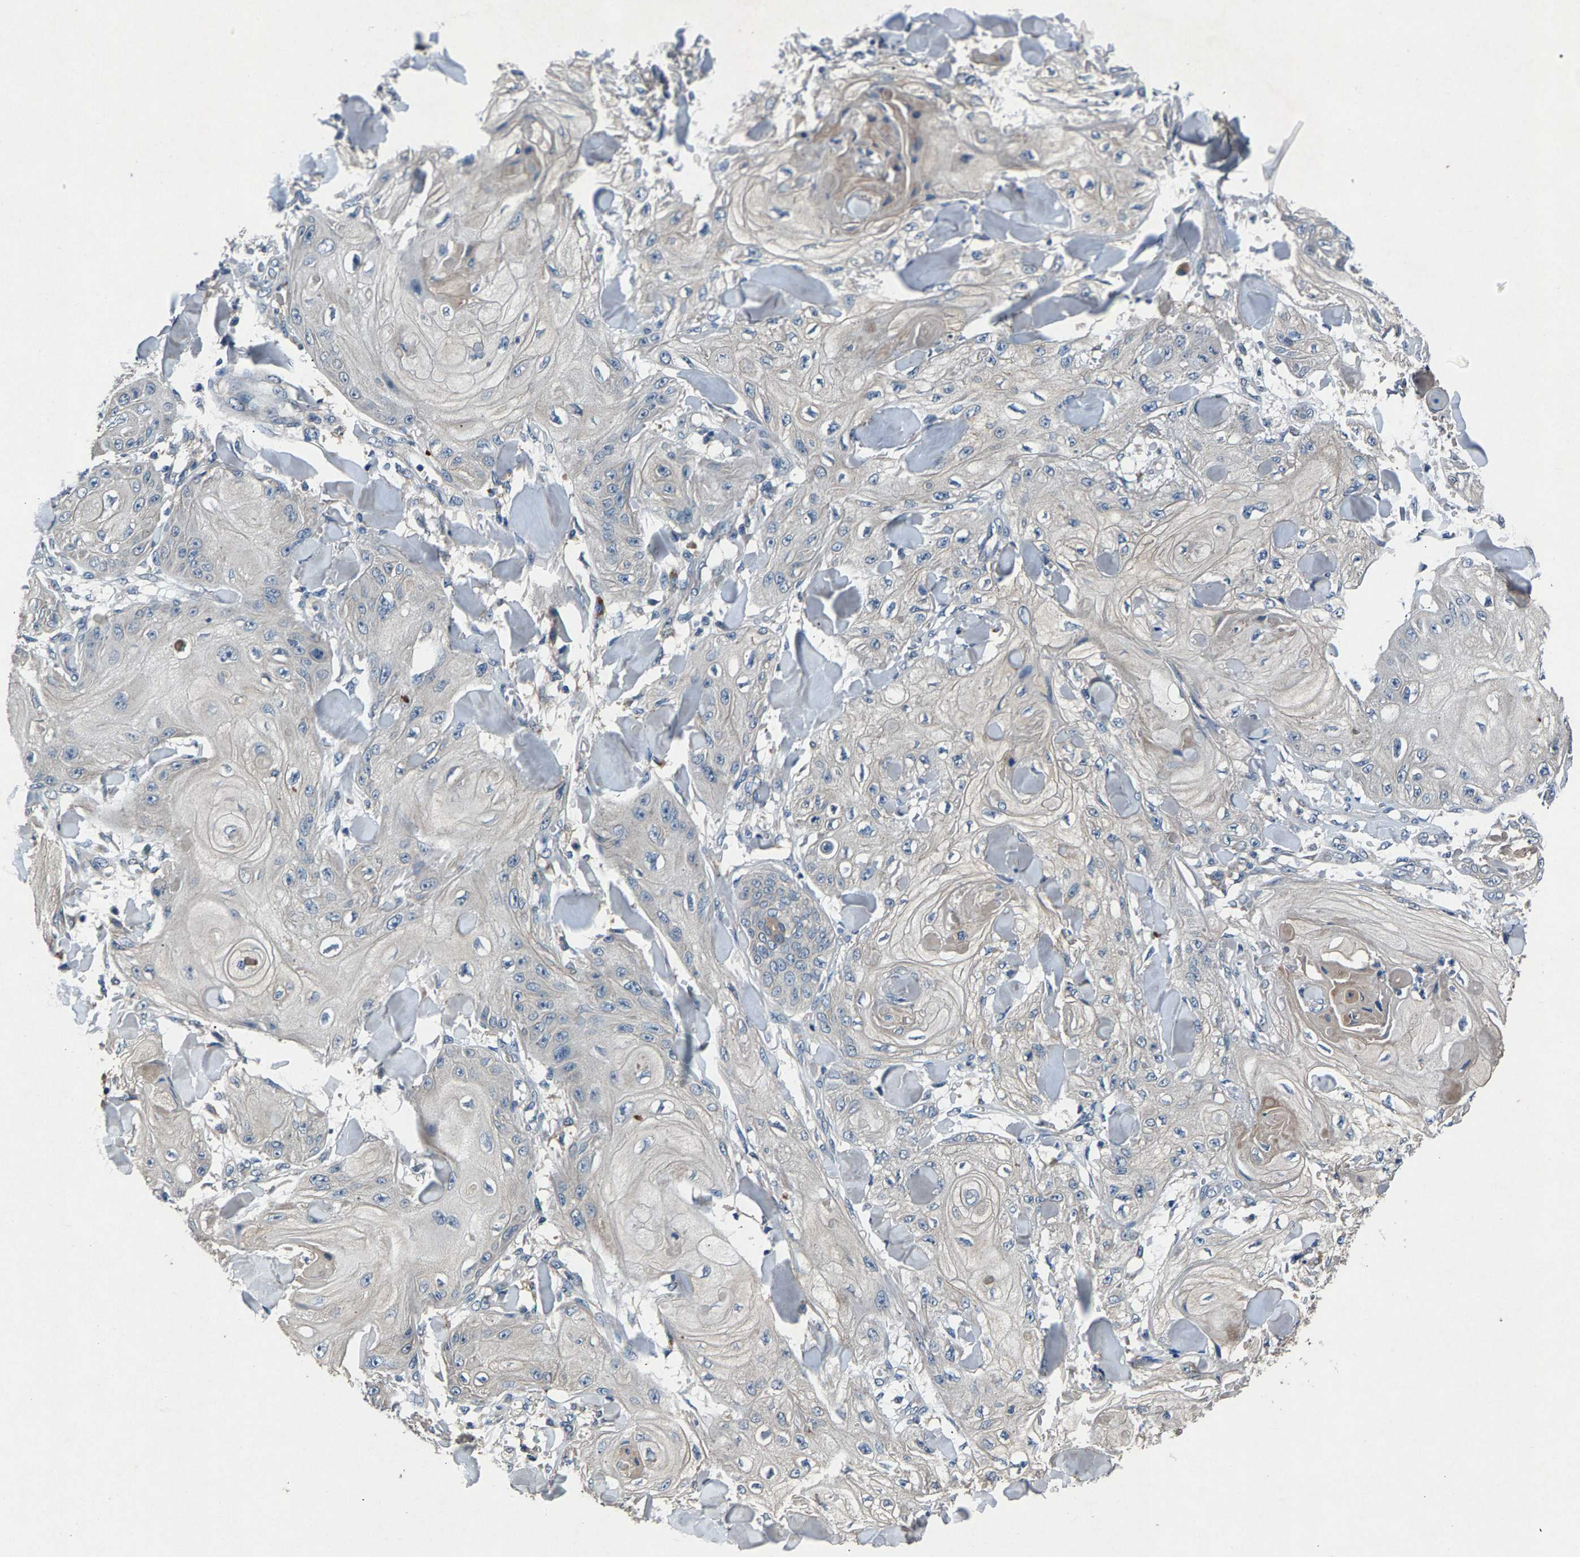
{"staining": {"intensity": "negative", "quantity": "none", "location": "none"}, "tissue": "skin cancer", "cell_type": "Tumor cells", "image_type": "cancer", "snomed": [{"axis": "morphology", "description": "Squamous cell carcinoma, NOS"}, {"axis": "topography", "description": "Skin"}], "caption": "This is an immunohistochemistry (IHC) image of skin squamous cell carcinoma. There is no staining in tumor cells.", "gene": "PRXL2C", "patient": {"sex": "male", "age": 74}}